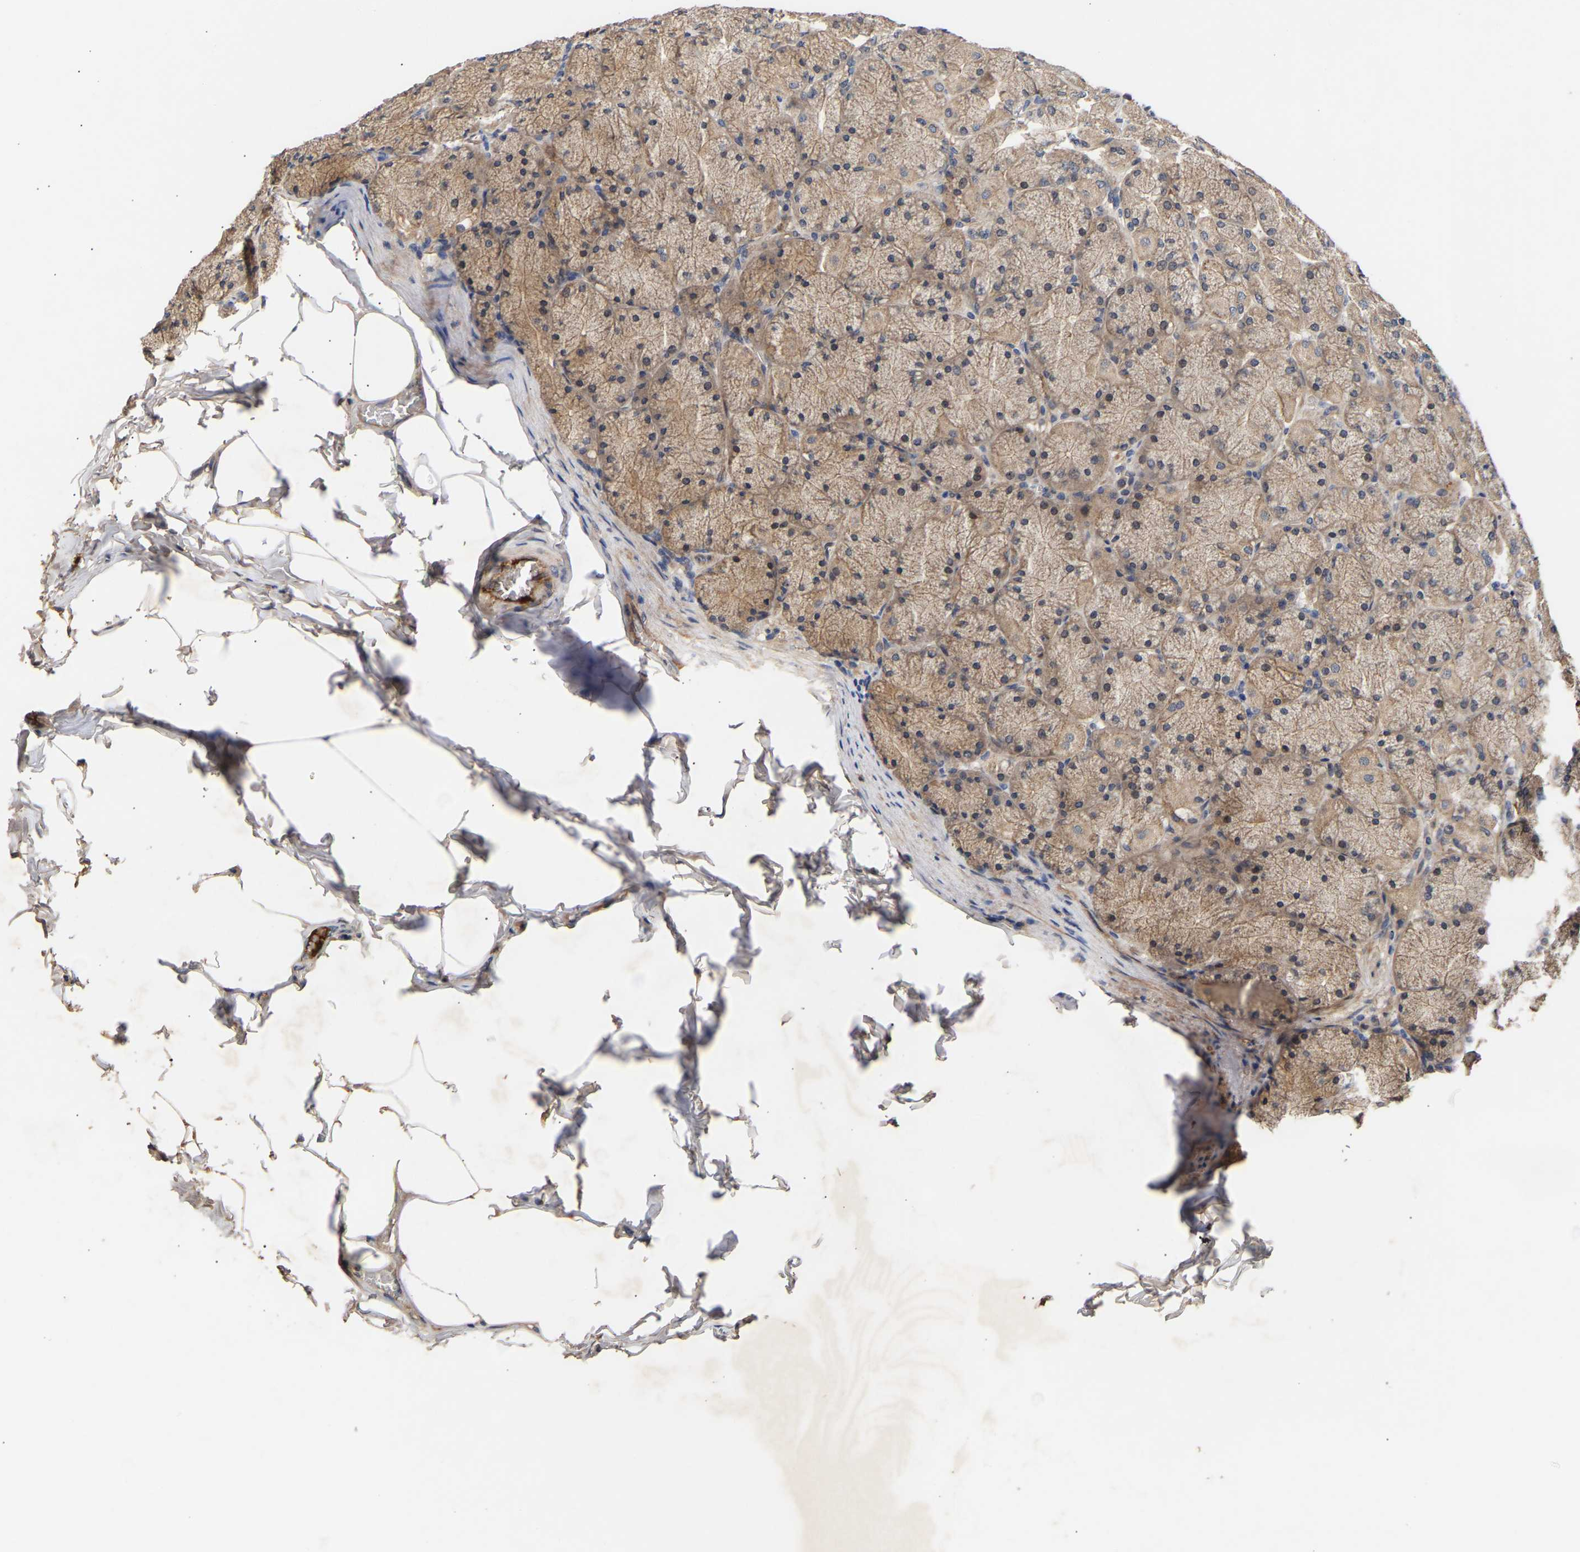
{"staining": {"intensity": "moderate", "quantity": ">75%", "location": "cytoplasmic/membranous"}, "tissue": "stomach", "cell_type": "Glandular cells", "image_type": "normal", "snomed": [{"axis": "morphology", "description": "Normal tissue, NOS"}, {"axis": "topography", "description": "Stomach, upper"}], "caption": "High-magnification brightfield microscopy of benign stomach stained with DAB (3,3'-diaminobenzidine) (brown) and counterstained with hematoxylin (blue). glandular cells exhibit moderate cytoplasmic/membranous positivity is present in approximately>75% of cells. (DAB IHC with brightfield microscopy, high magnification).", "gene": "KASH5", "patient": {"sex": "female", "age": 56}}